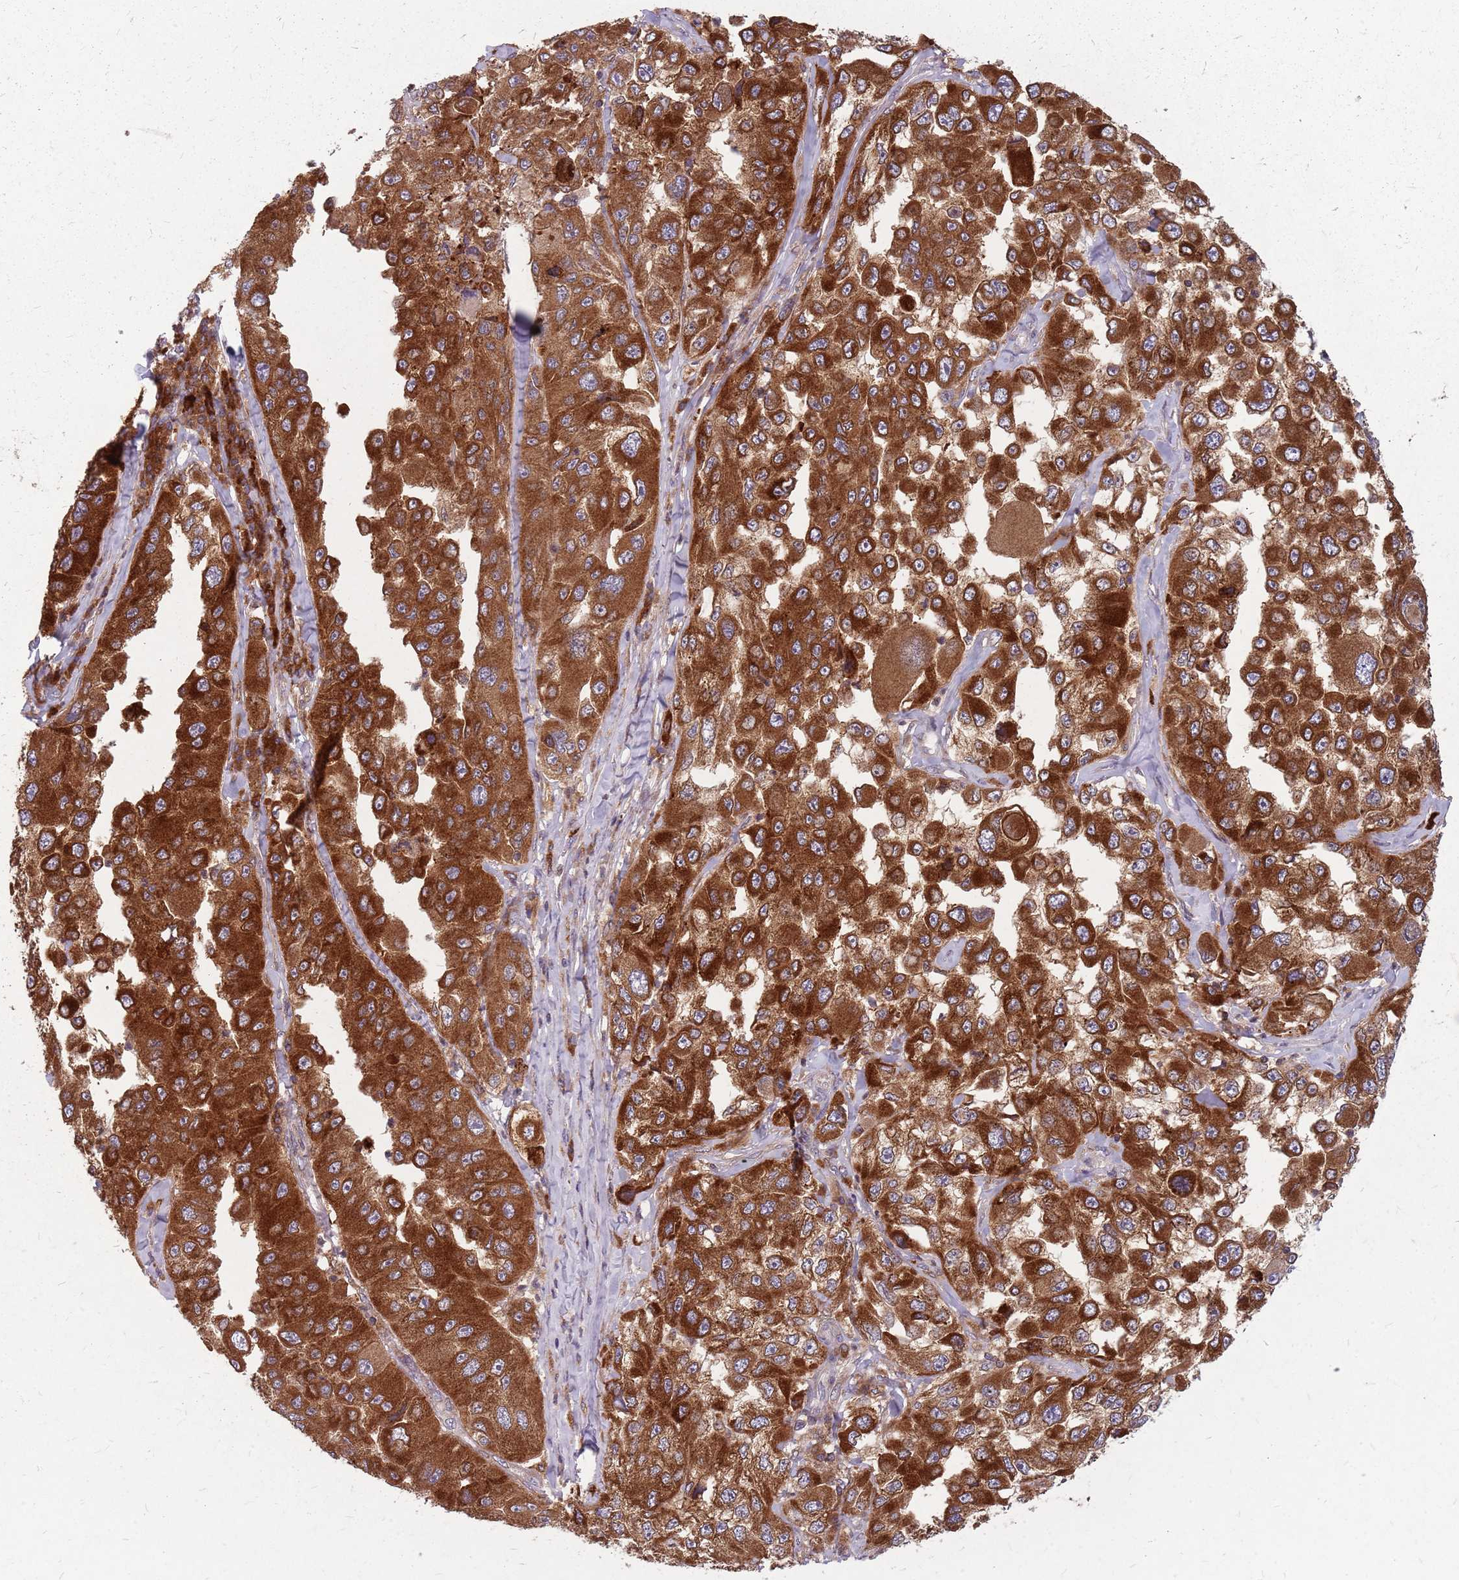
{"staining": {"intensity": "strong", "quantity": ">75%", "location": "cytoplasmic/membranous"}, "tissue": "melanoma", "cell_type": "Tumor cells", "image_type": "cancer", "snomed": [{"axis": "morphology", "description": "Malignant melanoma, Metastatic site"}, {"axis": "topography", "description": "Lymph node"}], "caption": "Tumor cells display high levels of strong cytoplasmic/membranous staining in approximately >75% of cells in melanoma.", "gene": "NME4", "patient": {"sex": "male", "age": 62}}